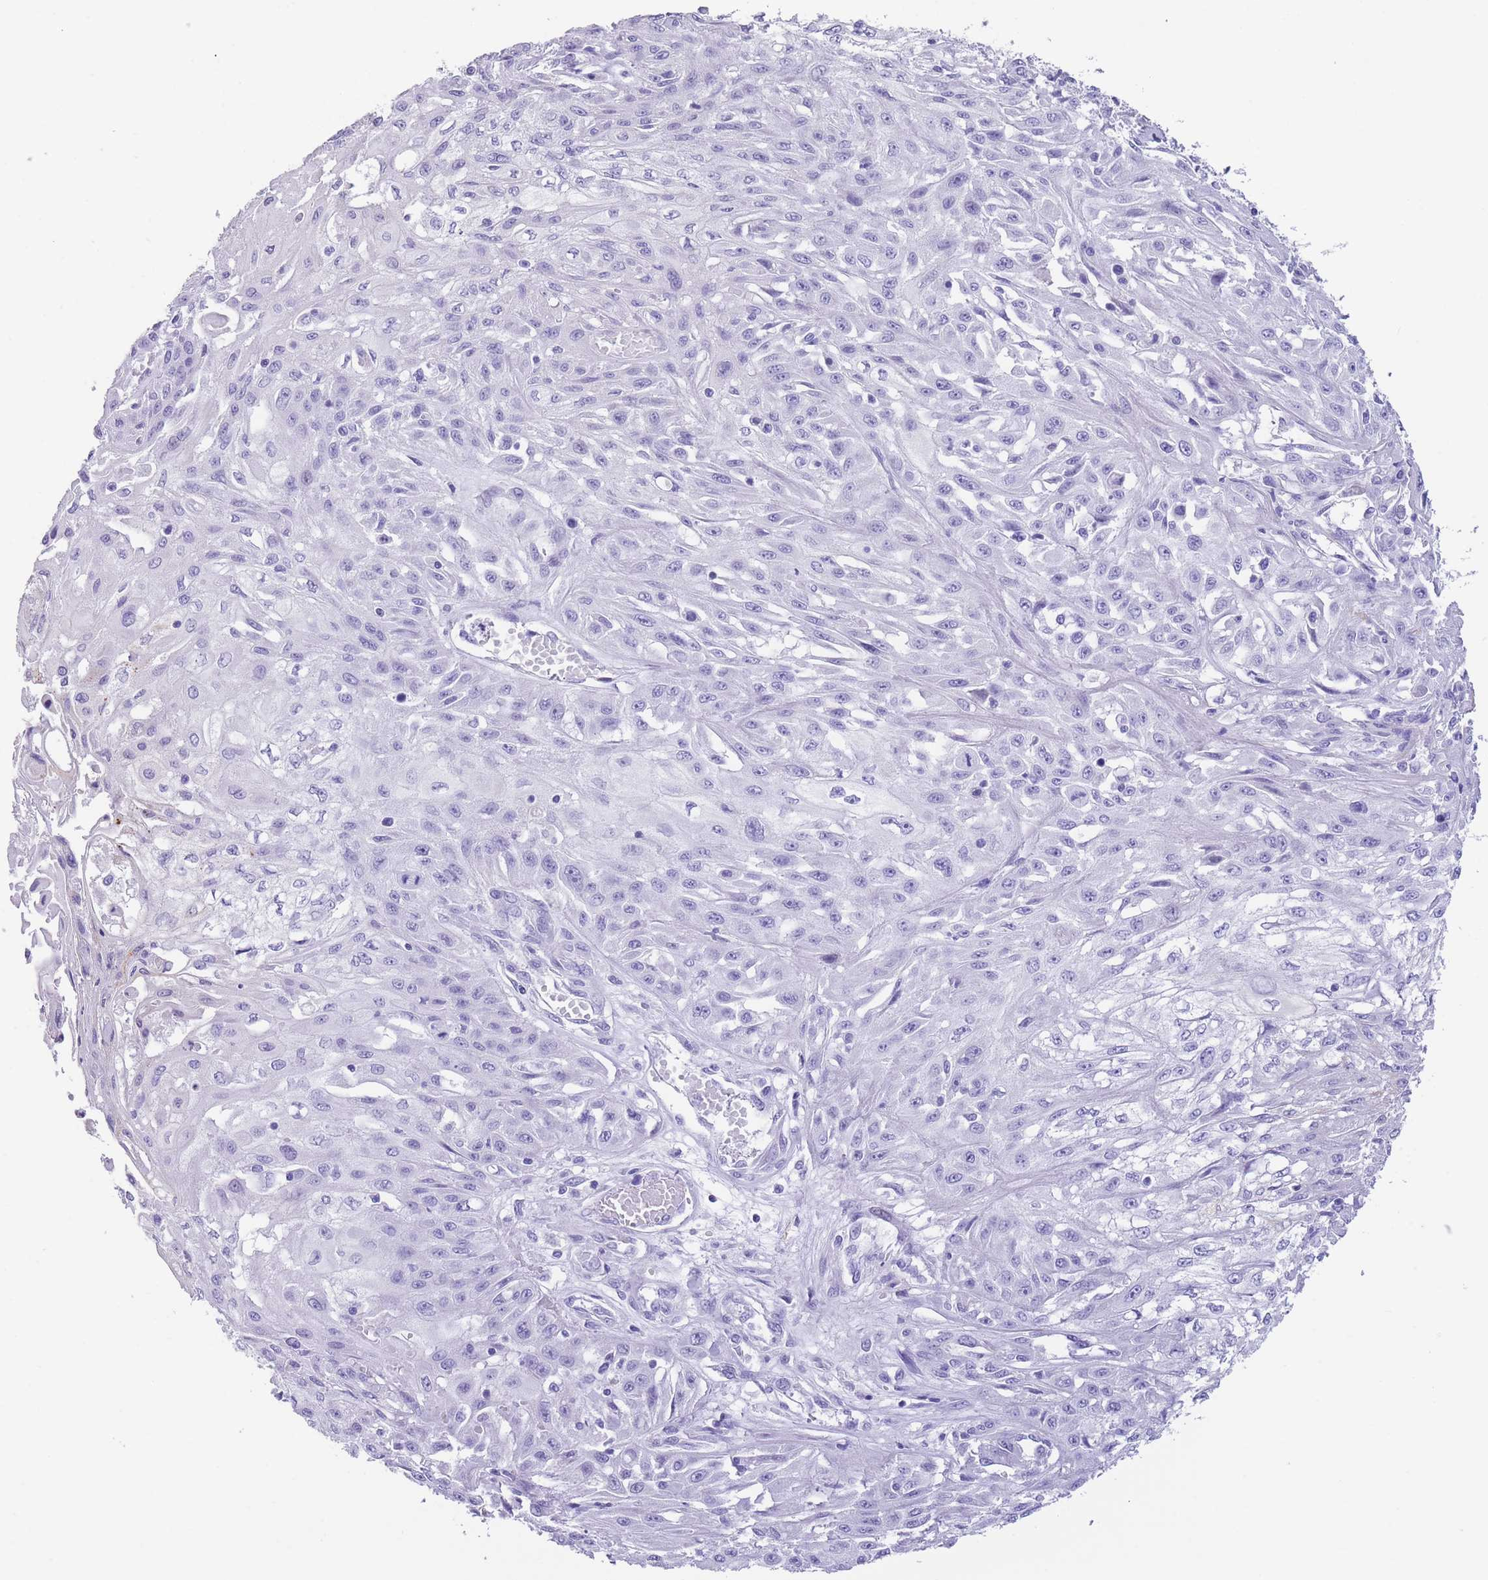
{"staining": {"intensity": "negative", "quantity": "none", "location": "none"}, "tissue": "skin cancer", "cell_type": "Tumor cells", "image_type": "cancer", "snomed": [{"axis": "morphology", "description": "Squamous cell carcinoma, NOS"}, {"axis": "morphology", "description": "Squamous cell carcinoma, metastatic, NOS"}, {"axis": "topography", "description": "Skin"}, {"axis": "topography", "description": "Lymph node"}], "caption": "Immunohistochemistry of metastatic squamous cell carcinoma (skin) displays no staining in tumor cells.", "gene": "RAI2", "patient": {"sex": "male", "age": 75}}